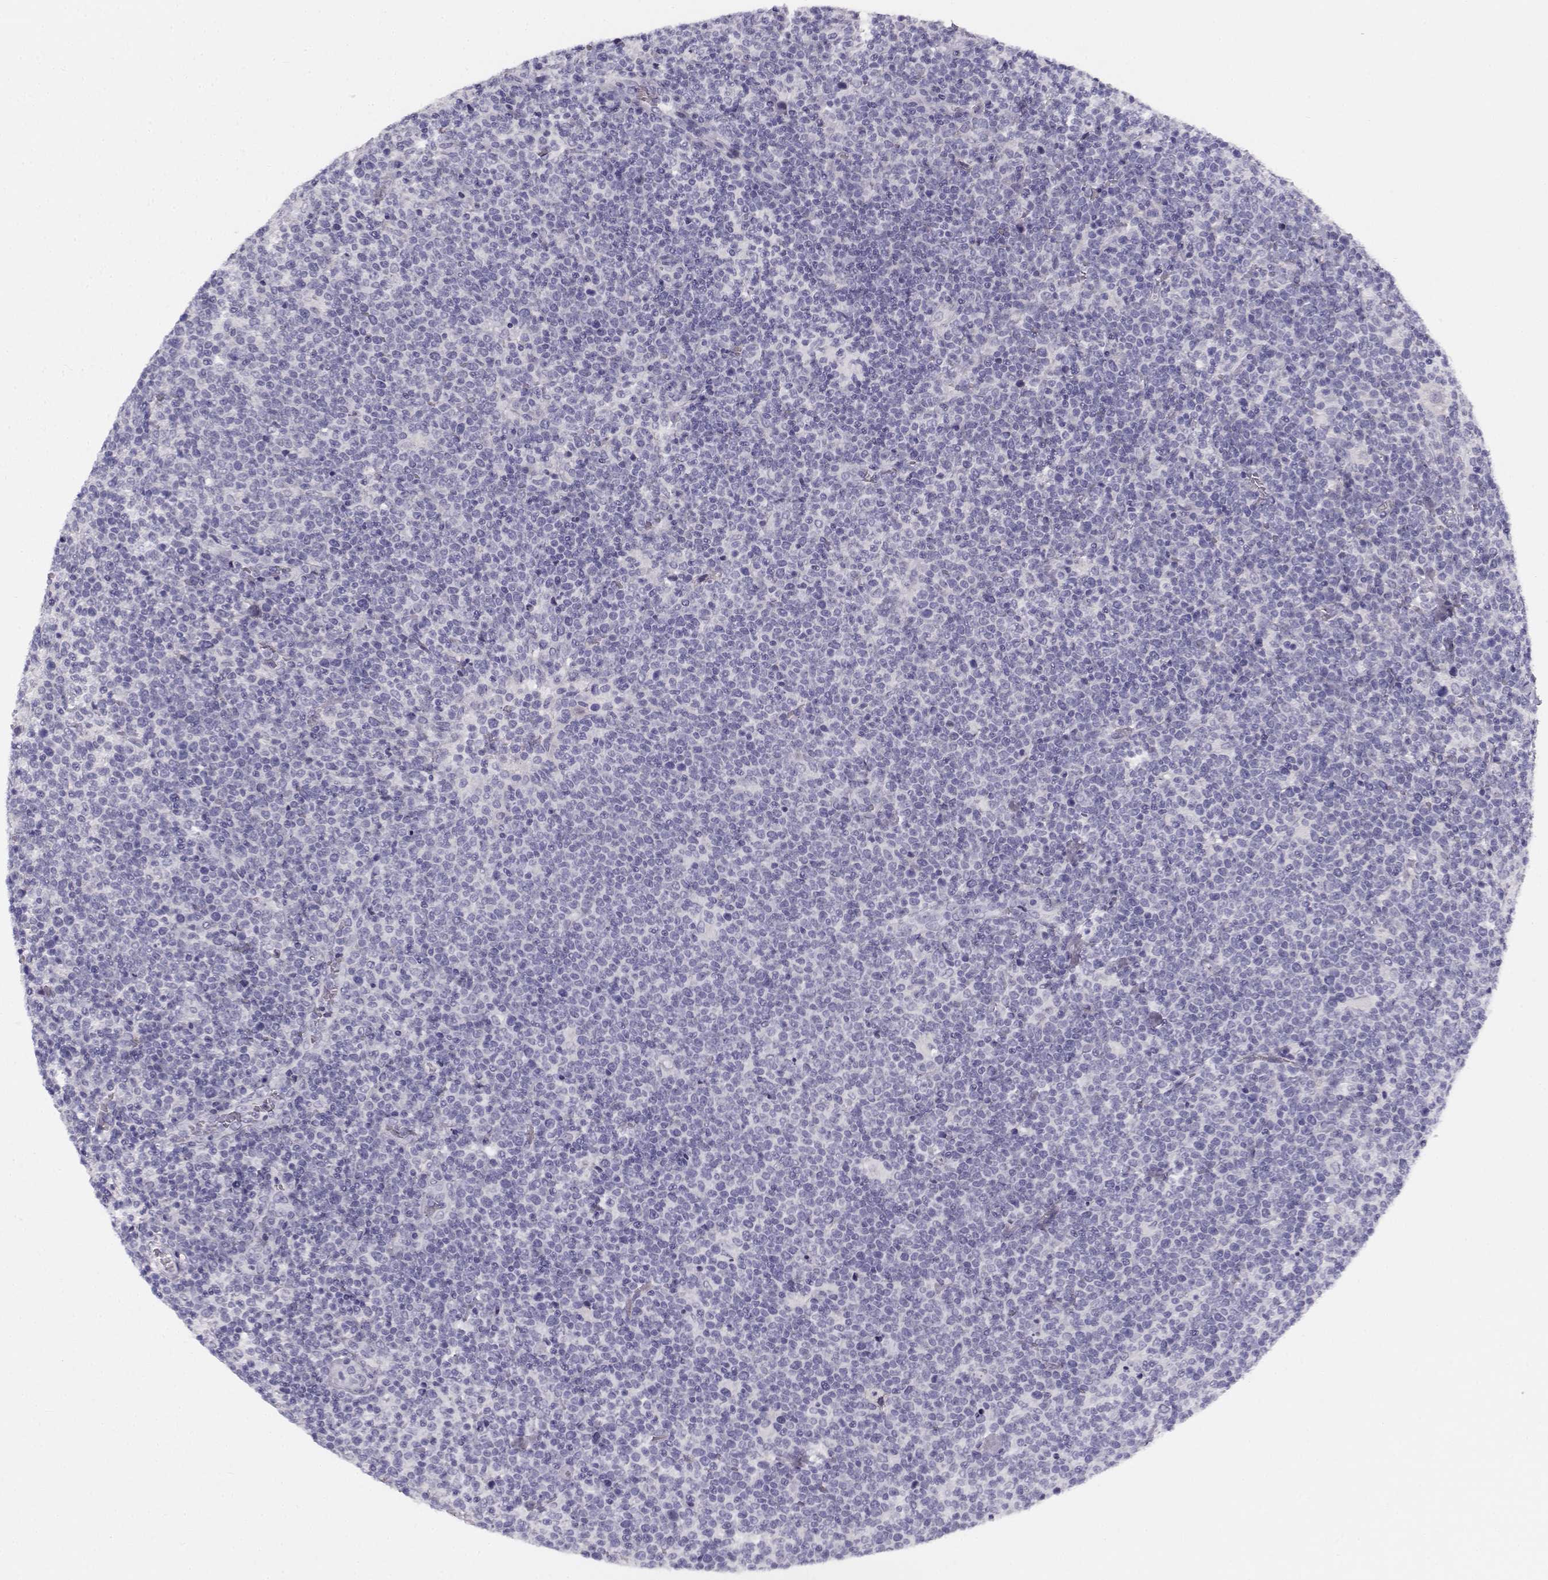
{"staining": {"intensity": "negative", "quantity": "none", "location": "none"}, "tissue": "lymphoma", "cell_type": "Tumor cells", "image_type": "cancer", "snomed": [{"axis": "morphology", "description": "Malignant lymphoma, non-Hodgkin's type, High grade"}, {"axis": "topography", "description": "Lymph node"}], "caption": "Immunohistochemistry (IHC) micrograph of neoplastic tissue: high-grade malignant lymphoma, non-Hodgkin's type stained with DAB (3,3'-diaminobenzidine) exhibits no significant protein positivity in tumor cells.", "gene": "CREB3L3", "patient": {"sex": "male", "age": 61}}